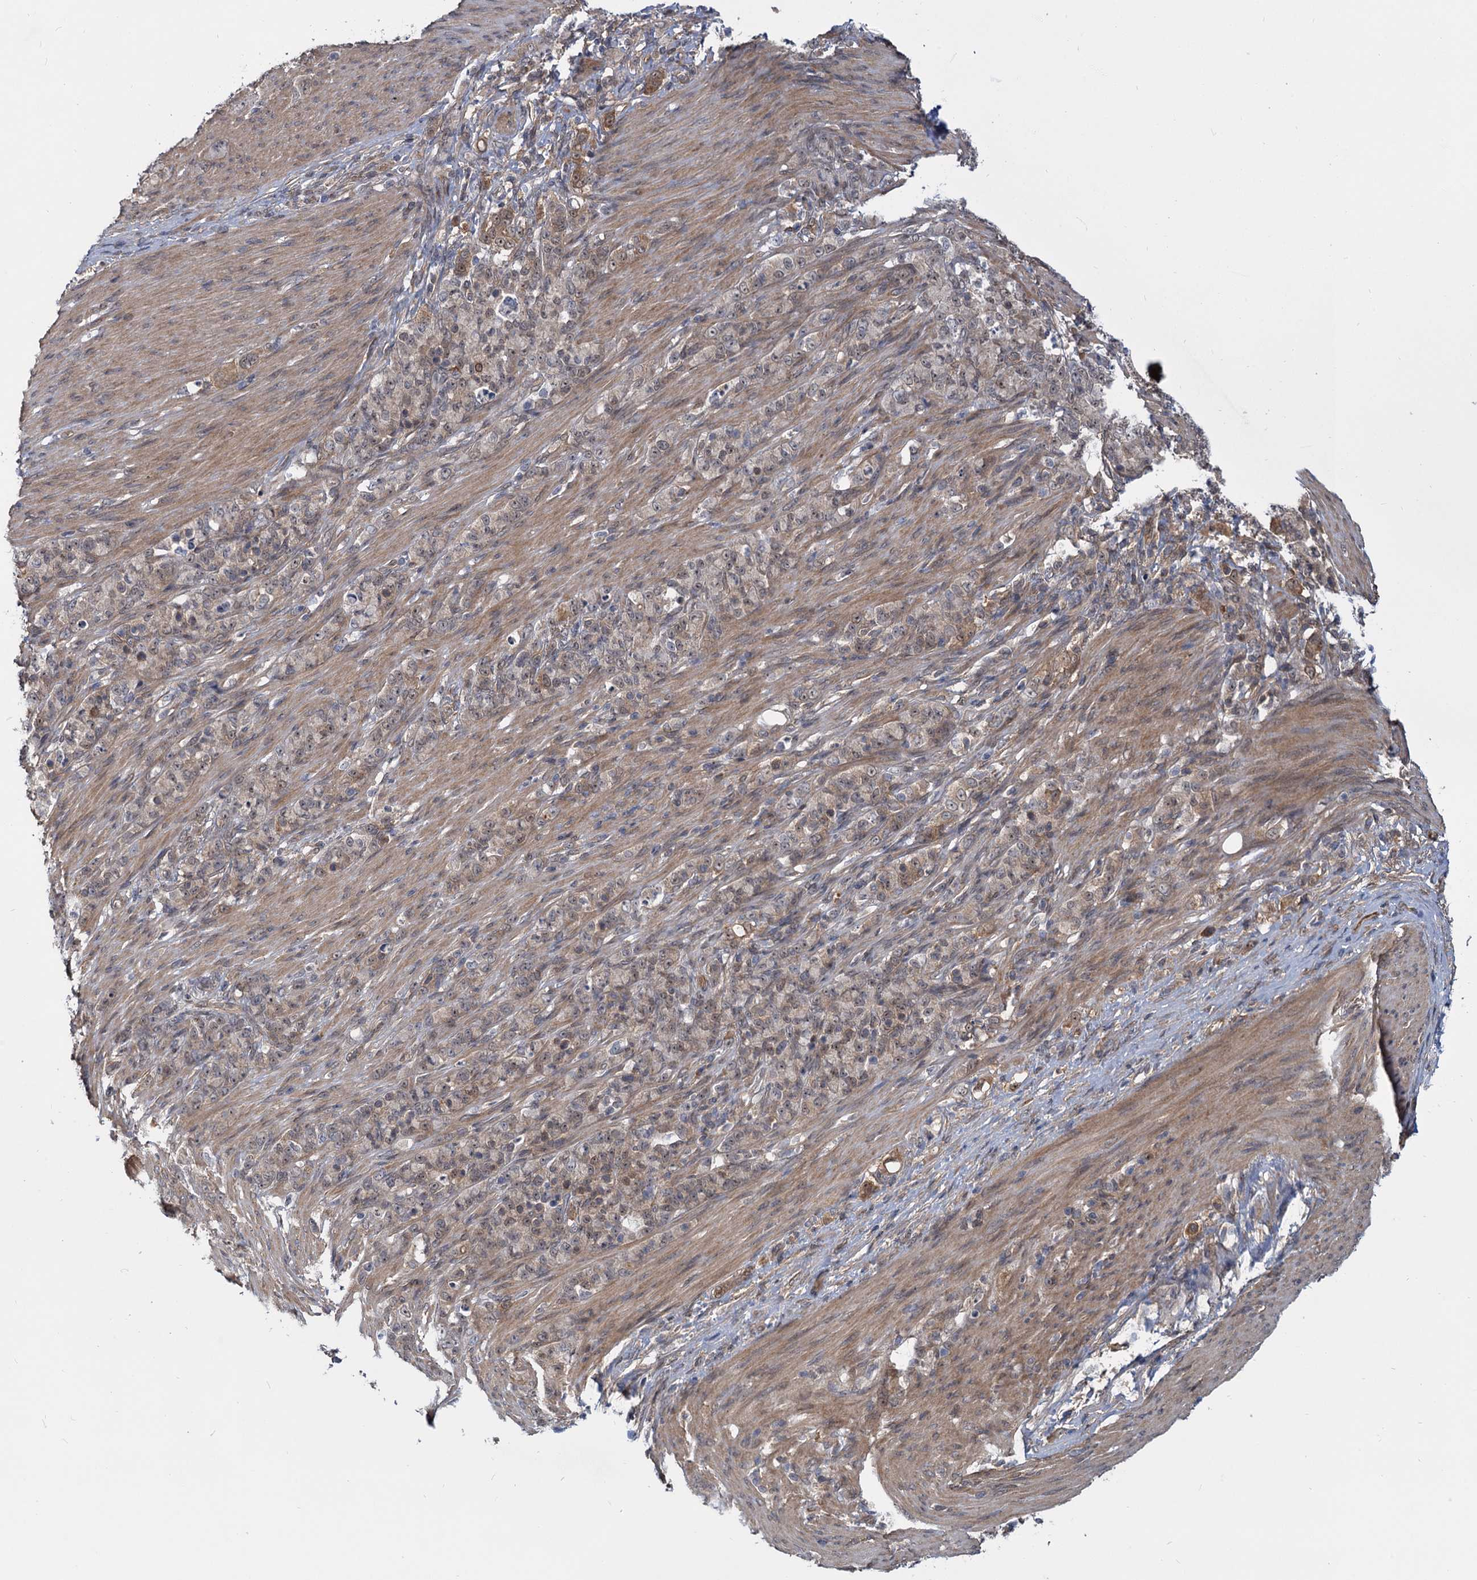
{"staining": {"intensity": "weak", "quantity": ">75%", "location": "cytoplasmic/membranous,nuclear"}, "tissue": "stomach cancer", "cell_type": "Tumor cells", "image_type": "cancer", "snomed": [{"axis": "morphology", "description": "Adenocarcinoma, NOS"}, {"axis": "topography", "description": "Stomach"}], "caption": "Immunohistochemical staining of stomach cancer shows low levels of weak cytoplasmic/membranous and nuclear protein staining in about >75% of tumor cells.", "gene": "SNX15", "patient": {"sex": "female", "age": 79}}